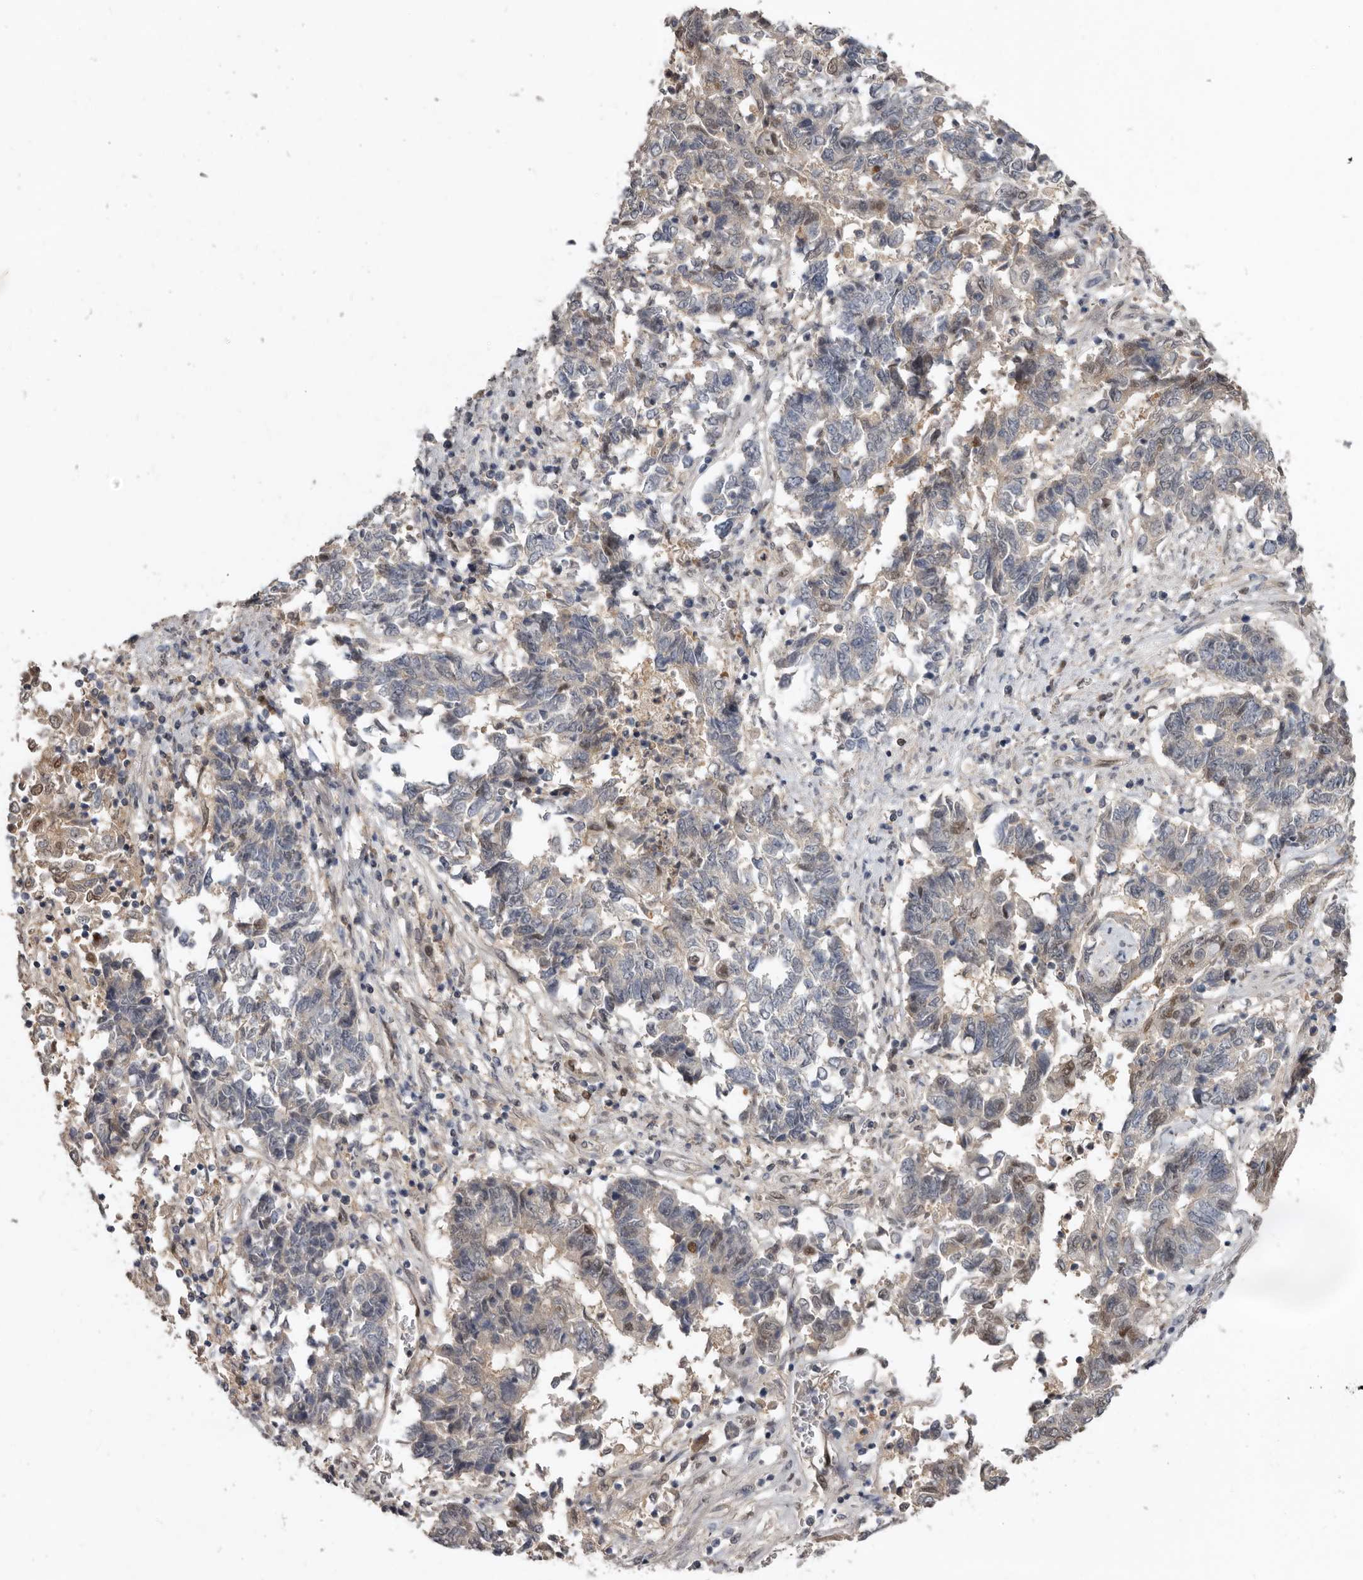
{"staining": {"intensity": "weak", "quantity": "25%-75%", "location": "cytoplasmic/membranous"}, "tissue": "endometrial cancer", "cell_type": "Tumor cells", "image_type": "cancer", "snomed": [{"axis": "morphology", "description": "Adenocarcinoma, NOS"}, {"axis": "topography", "description": "Endometrium"}], "caption": "Immunohistochemistry (IHC) image of human endometrial cancer (adenocarcinoma) stained for a protein (brown), which displays low levels of weak cytoplasmic/membranous expression in approximately 25%-75% of tumor cells.", "gene": "RBKS", "patient": {"sex": "female", "age": 80}}